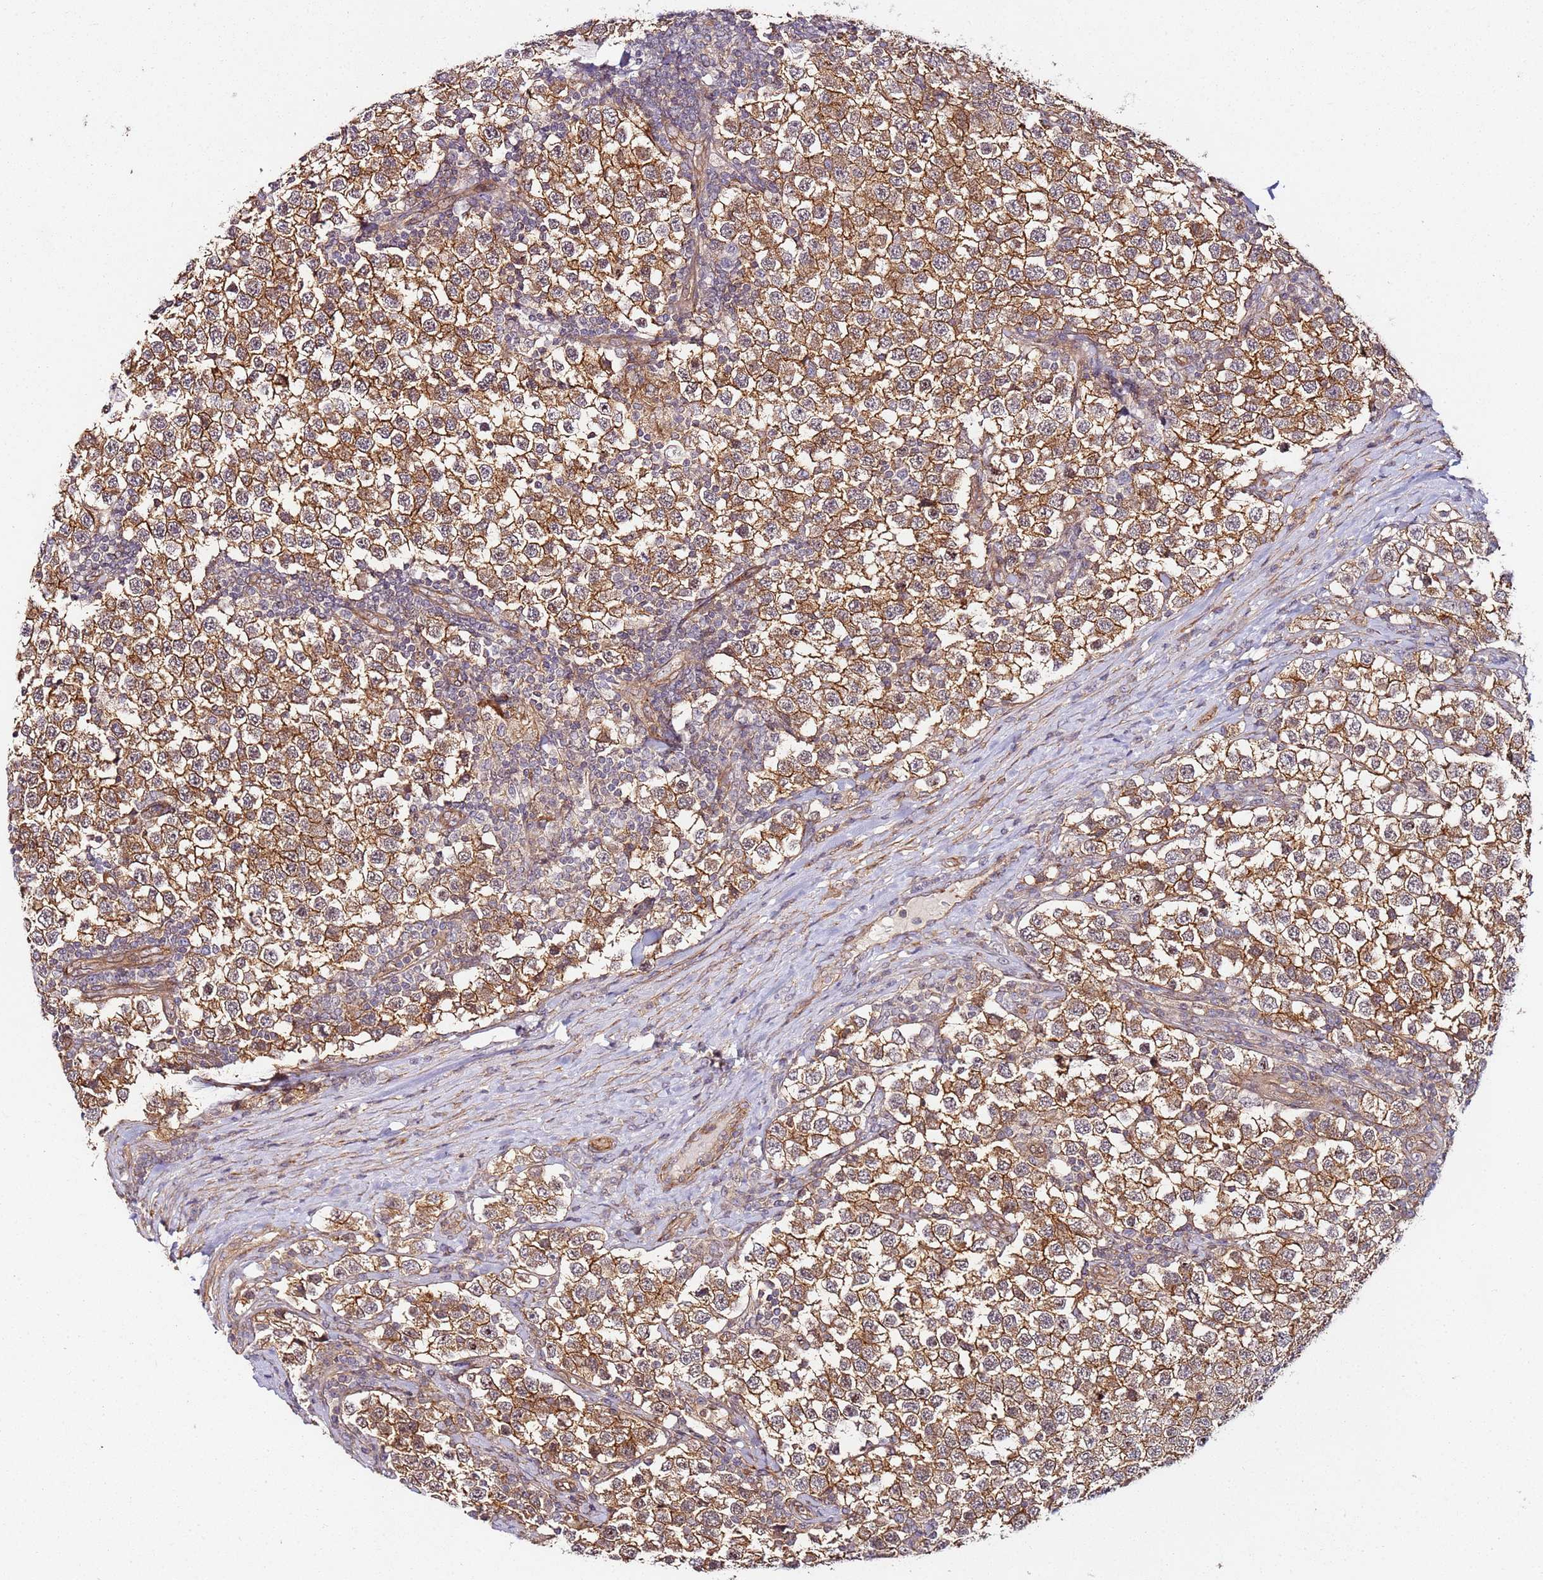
{"staining": {"intensity": "moderate", "quantity": ">75%", "location": "cytoplasmic/membranous"}, "tissue": "testis cancer", "cell_type": "Tumor cells", "image_type": "cancer", "snomed": [{"axis": "morphology", "description": "Seminoma, NOS"}, {"axis": "topography", "description": "Testis"}], "caption": "Moderate cytoplasmic/membranous positivity for a protein is present in about >75% of tumor cells of testis seminoma using immunohistochemistry (IHC).", "gene": "CCNYL1", "patient": {"sex": "male", "age": 34}}